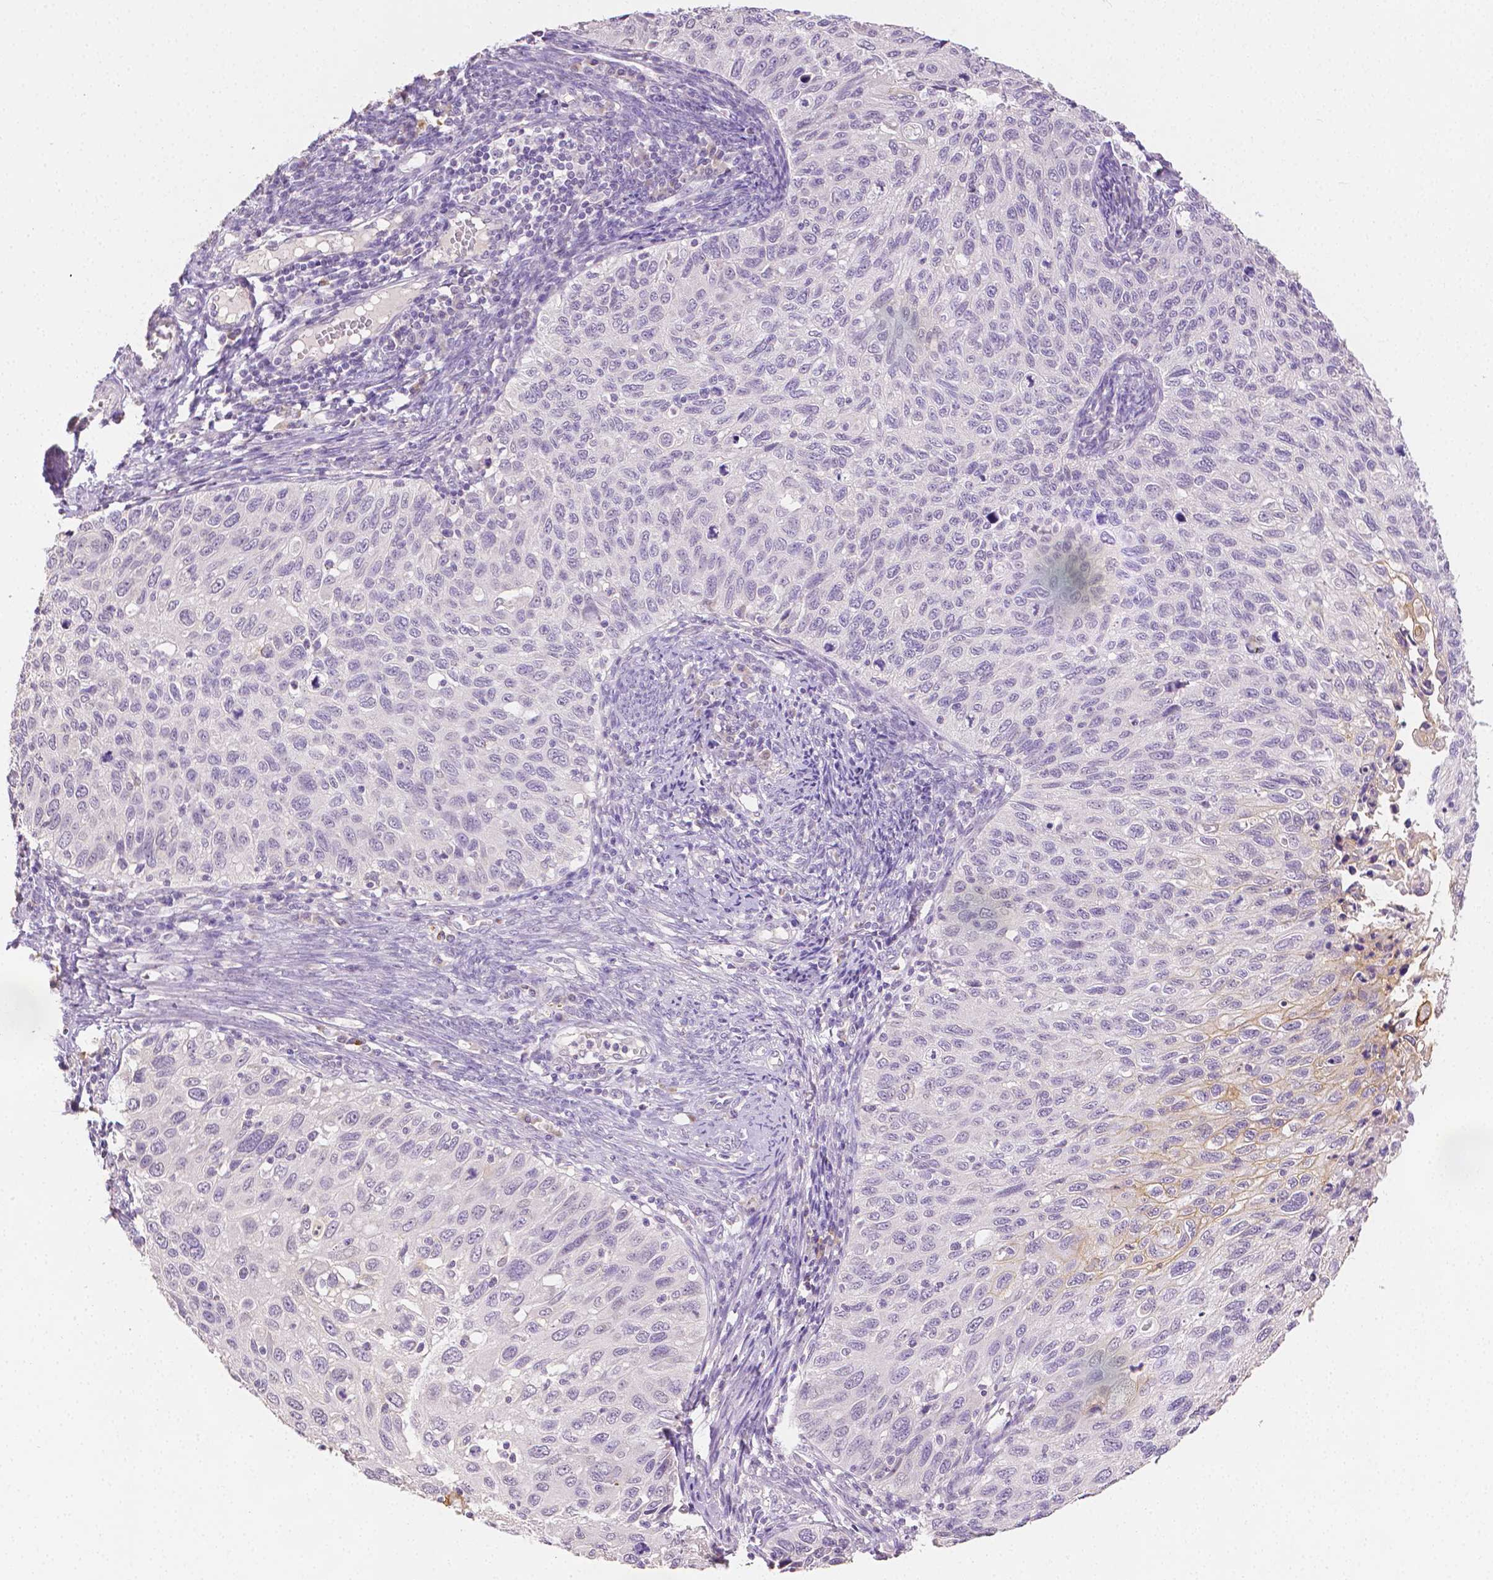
{"staining": {"intensity": "moderate", "quantity": "<25%", "location": "cytoplasmic/membranous"}, "tissue": "cervical cancer", "cell_type": "Tumor cells", "image_type": "cancer", "snomed": [{"axis": "morphology", "description": "Squamous cell carcinoma, NOS"}, {"axis": "topography", "description": "Cervix"}], "caption": "Protein staining by IHC reveals moderate cytoplasmic/membranous positivity in about <25% of tumor cells in squamous cell carcinoma (cervical).", "gene": "TGM1", "patient": {"sex": "female", "age": 70}}